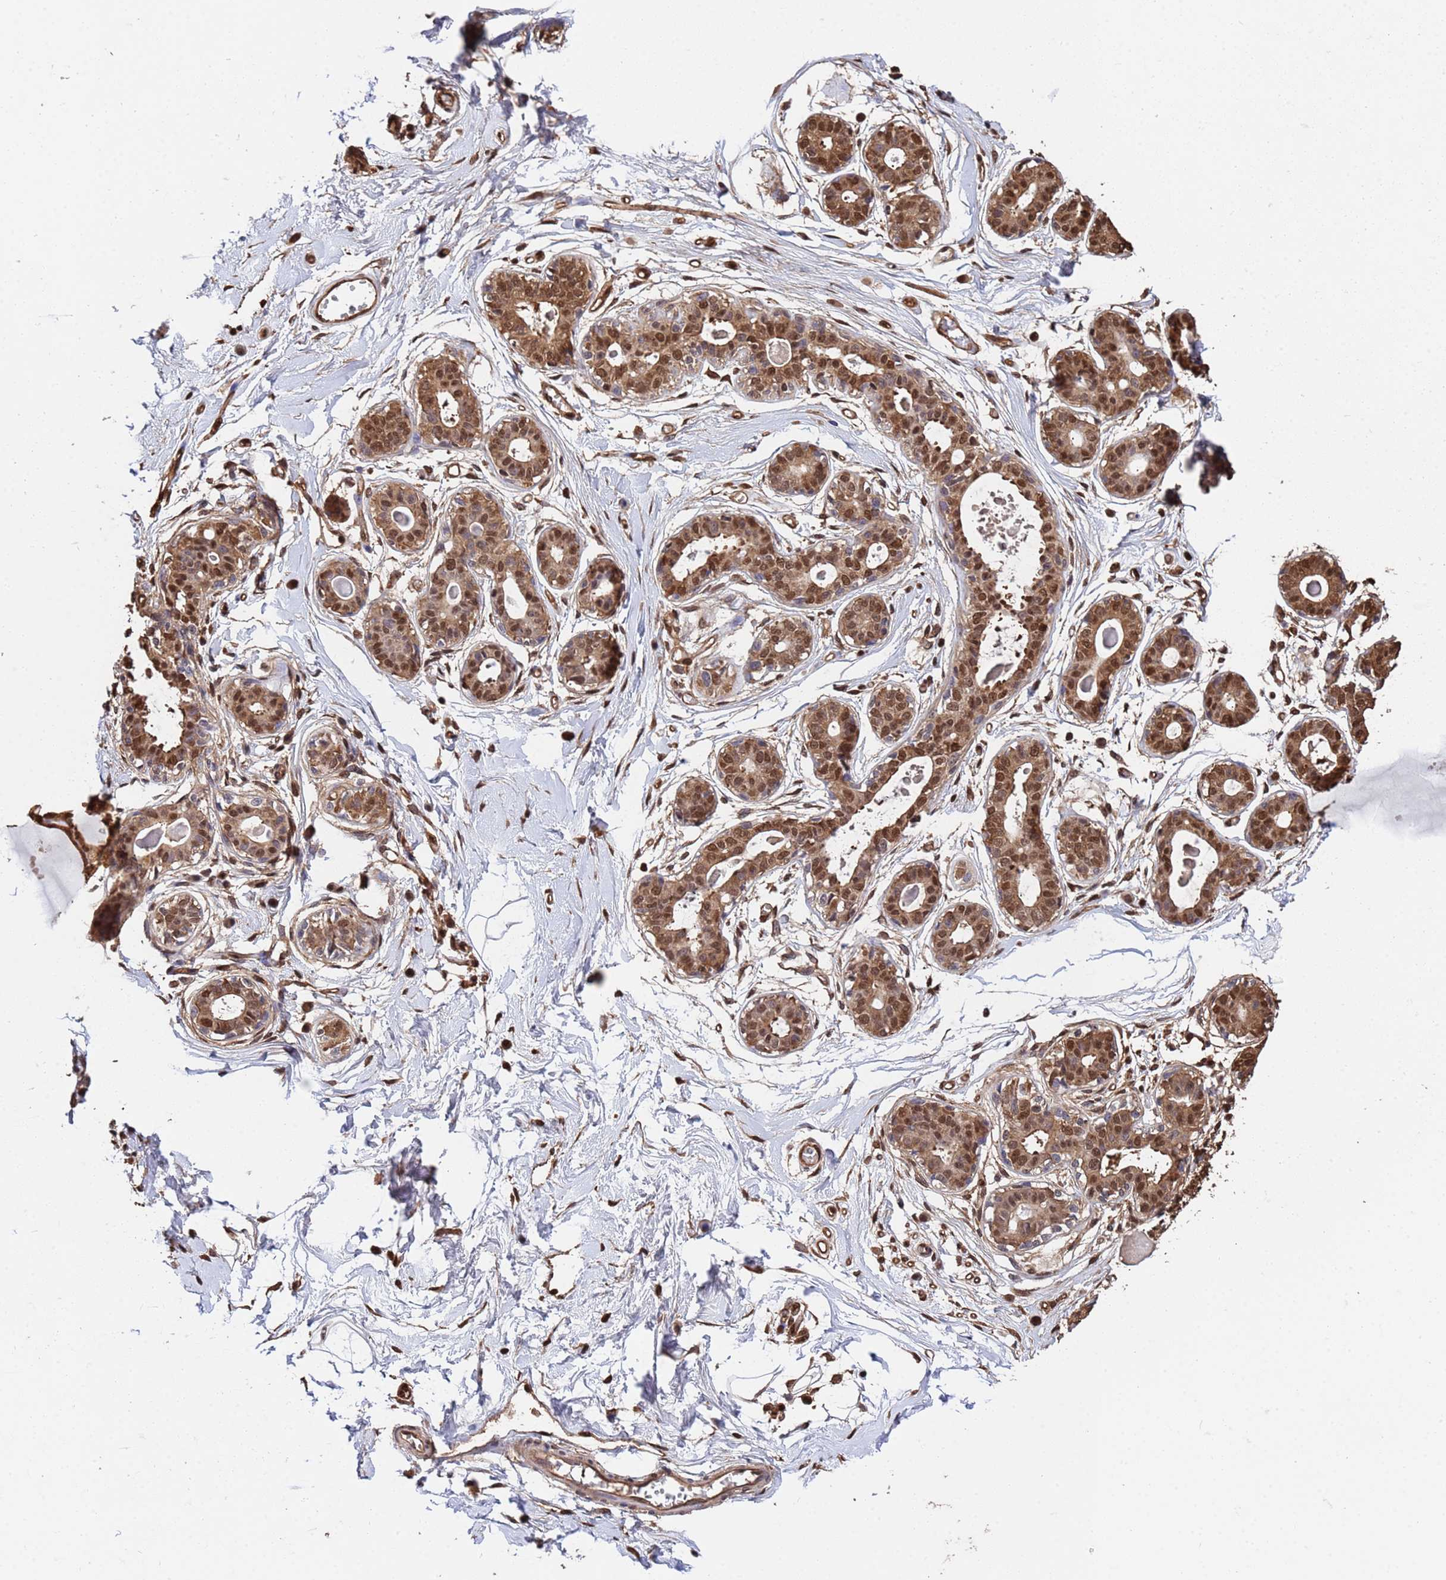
{"staining": {"intensity": "moderate", "quantity": "25%-75%", "location": "cytoplasmic/membranous,nuclear"}, "tissue": "breast", "cell_type": "Adipocytes", "image_type": "normal", "snomed": [{"axis": "morphology", "description": "Normal tissue, NOS"}, {"axis": "topography", "description": "Breast"}], "caption": "Human breast stained for a protein (brown) exhibits moderate cytoplasmic/membranous,nuclear positive staining in approximately 25%-75% of adipocytes.", "gene": "SUMO2", "patient": {"sex": "female", "age": 45}}